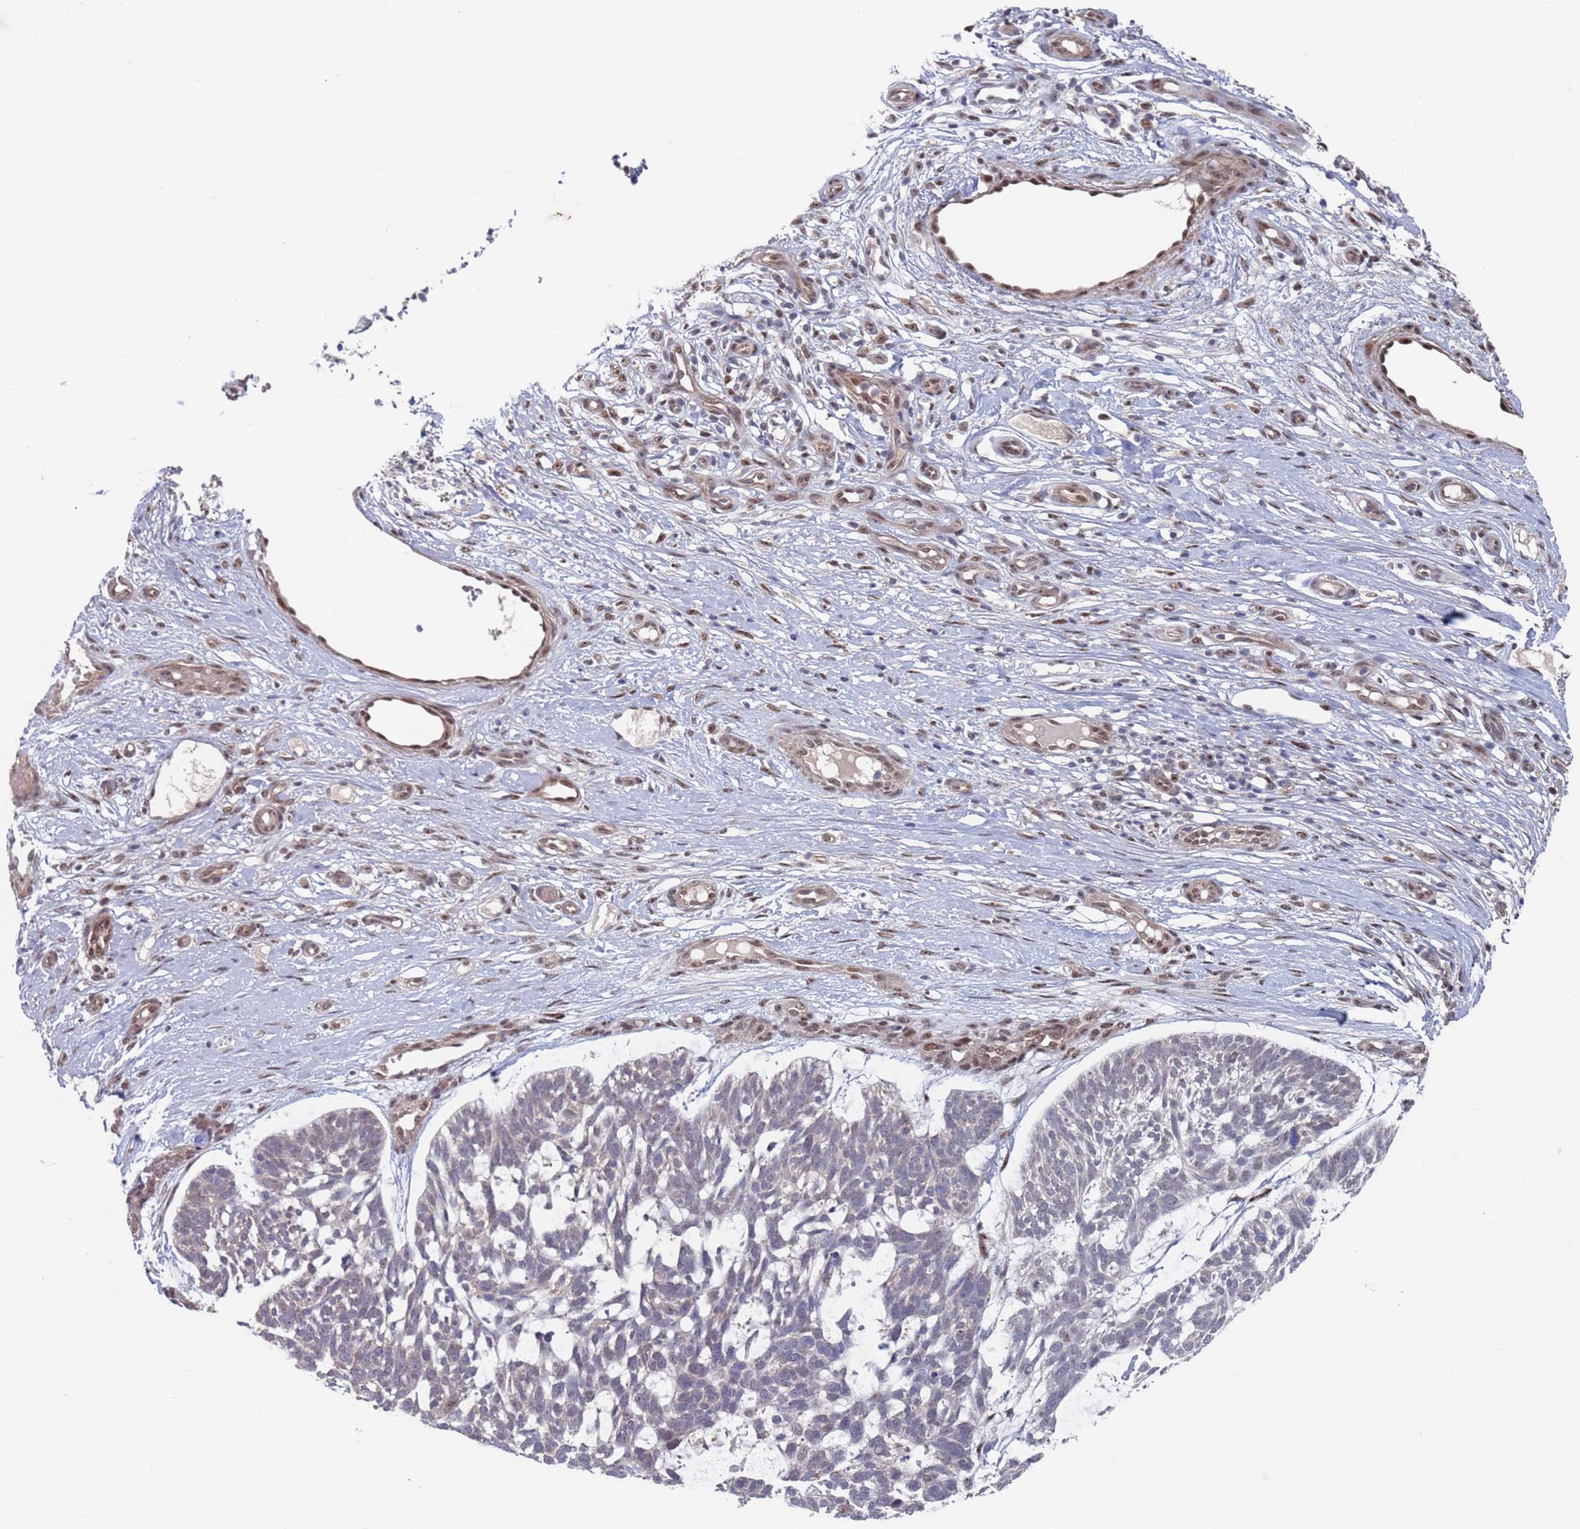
{"staining": {"intensity": "negative", "quantity": "none", "location": "none"}, "tissue": "skin cancer", "cell_type": "Tumor cells", "image_type": "cancer", "snomed": [{"axis": "morphology", "description": "Basal cell carcinoma"}, {"axis": "topography", "description": "Skin"}], "caption": "High magnification brightfield microscopy of skin cancer stained with DAB (3,3'-diaminobenzidine) (brown) and counterstained with hematoxylin (blue): tumor cells show no significant expression. The staining is performed using DAB (3,3'-diaminobenzidine) brown chromogen with nuclei counter-stained in using hematoxylin.", "gene": "RPP25", "patient": {"sex": "male", "age": 88}}